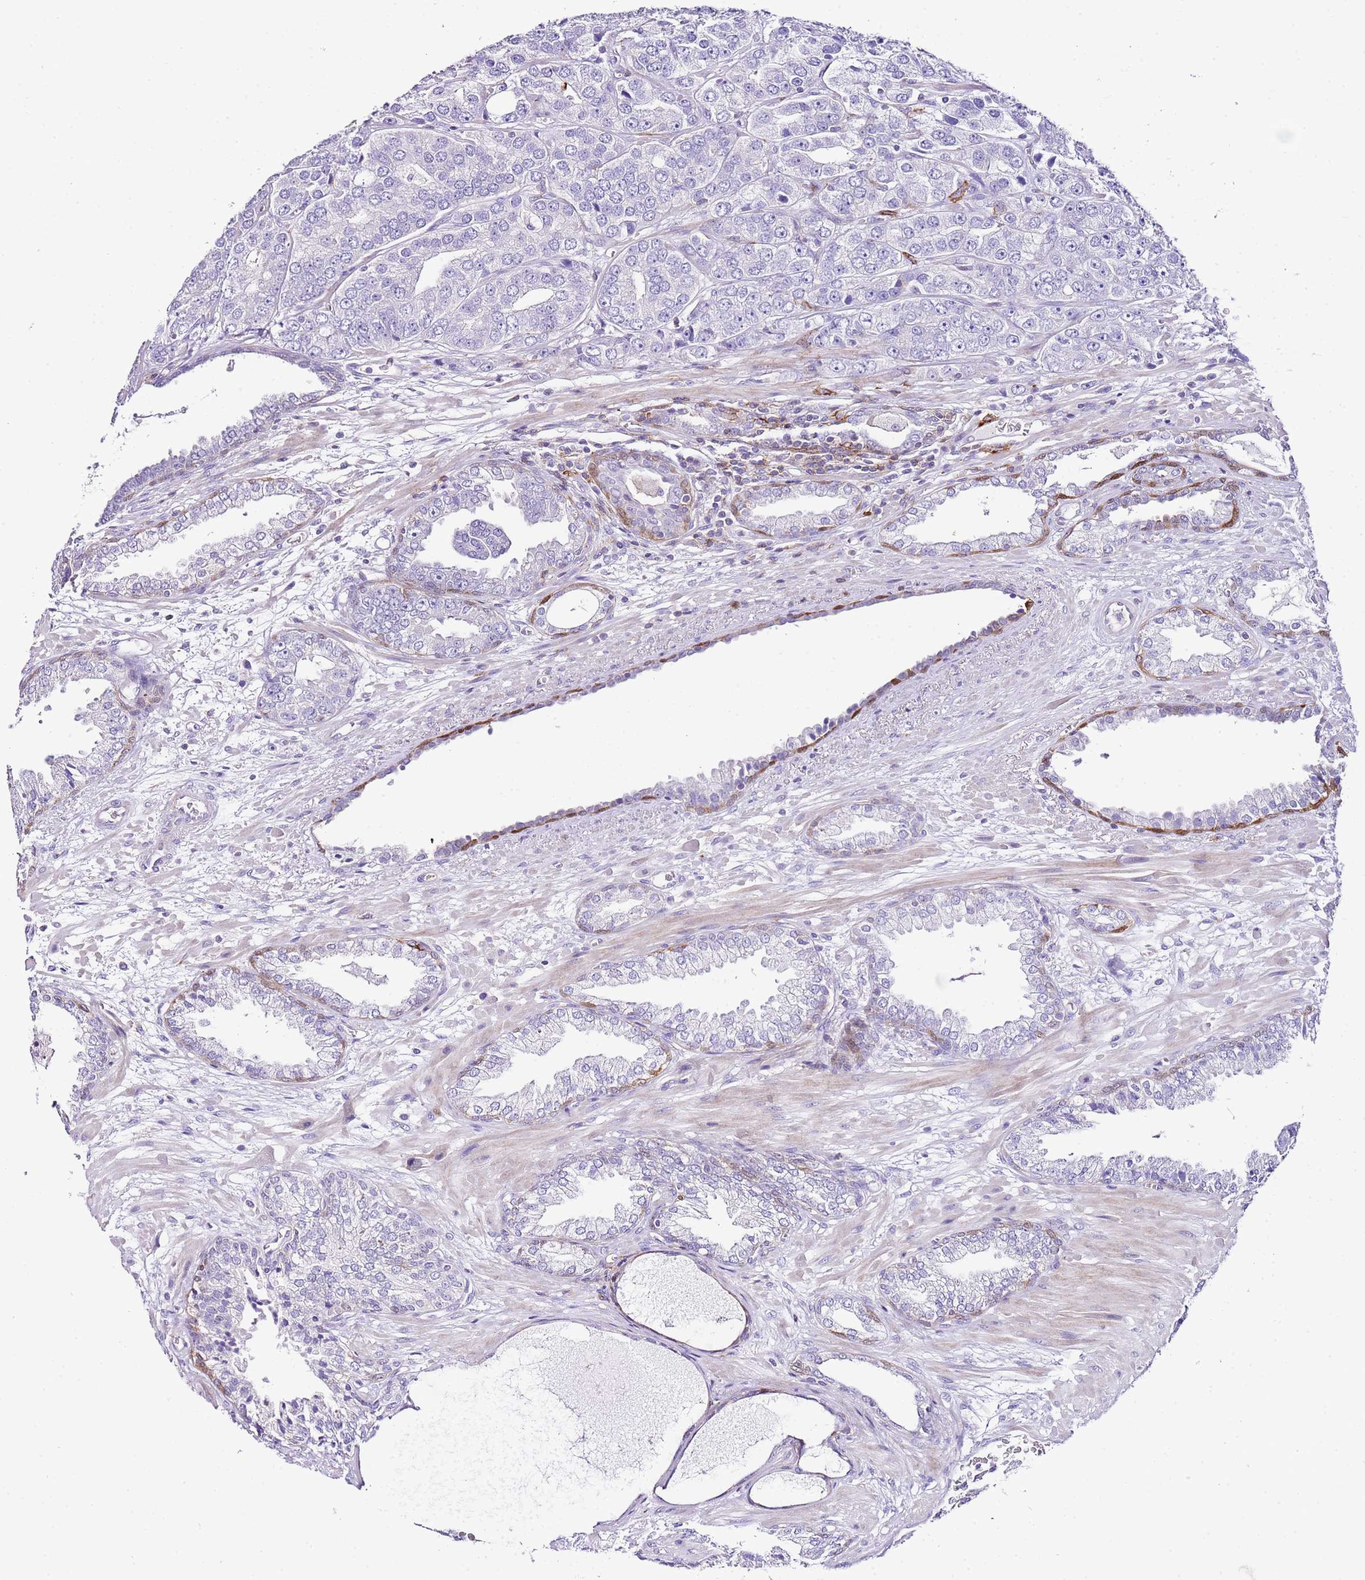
{"staining": {"intensity": "negative", "quantity": "none", "location": "none"}, "tissue": "prostate cancer", "cell_type": "Tumor cells", "image_type": "cancer", "snomed": [{"axis": "morphology", "description": "Adenocarcinoma, High grade"}, {"axis": "topography", "description": "Prostate"}], "caption": "The photomicrograph exhibits no significant expression in tumor cells of prostate cancer.", "gene": "ALDH3A1", "patient": {"sex": "male", "age": 71}}